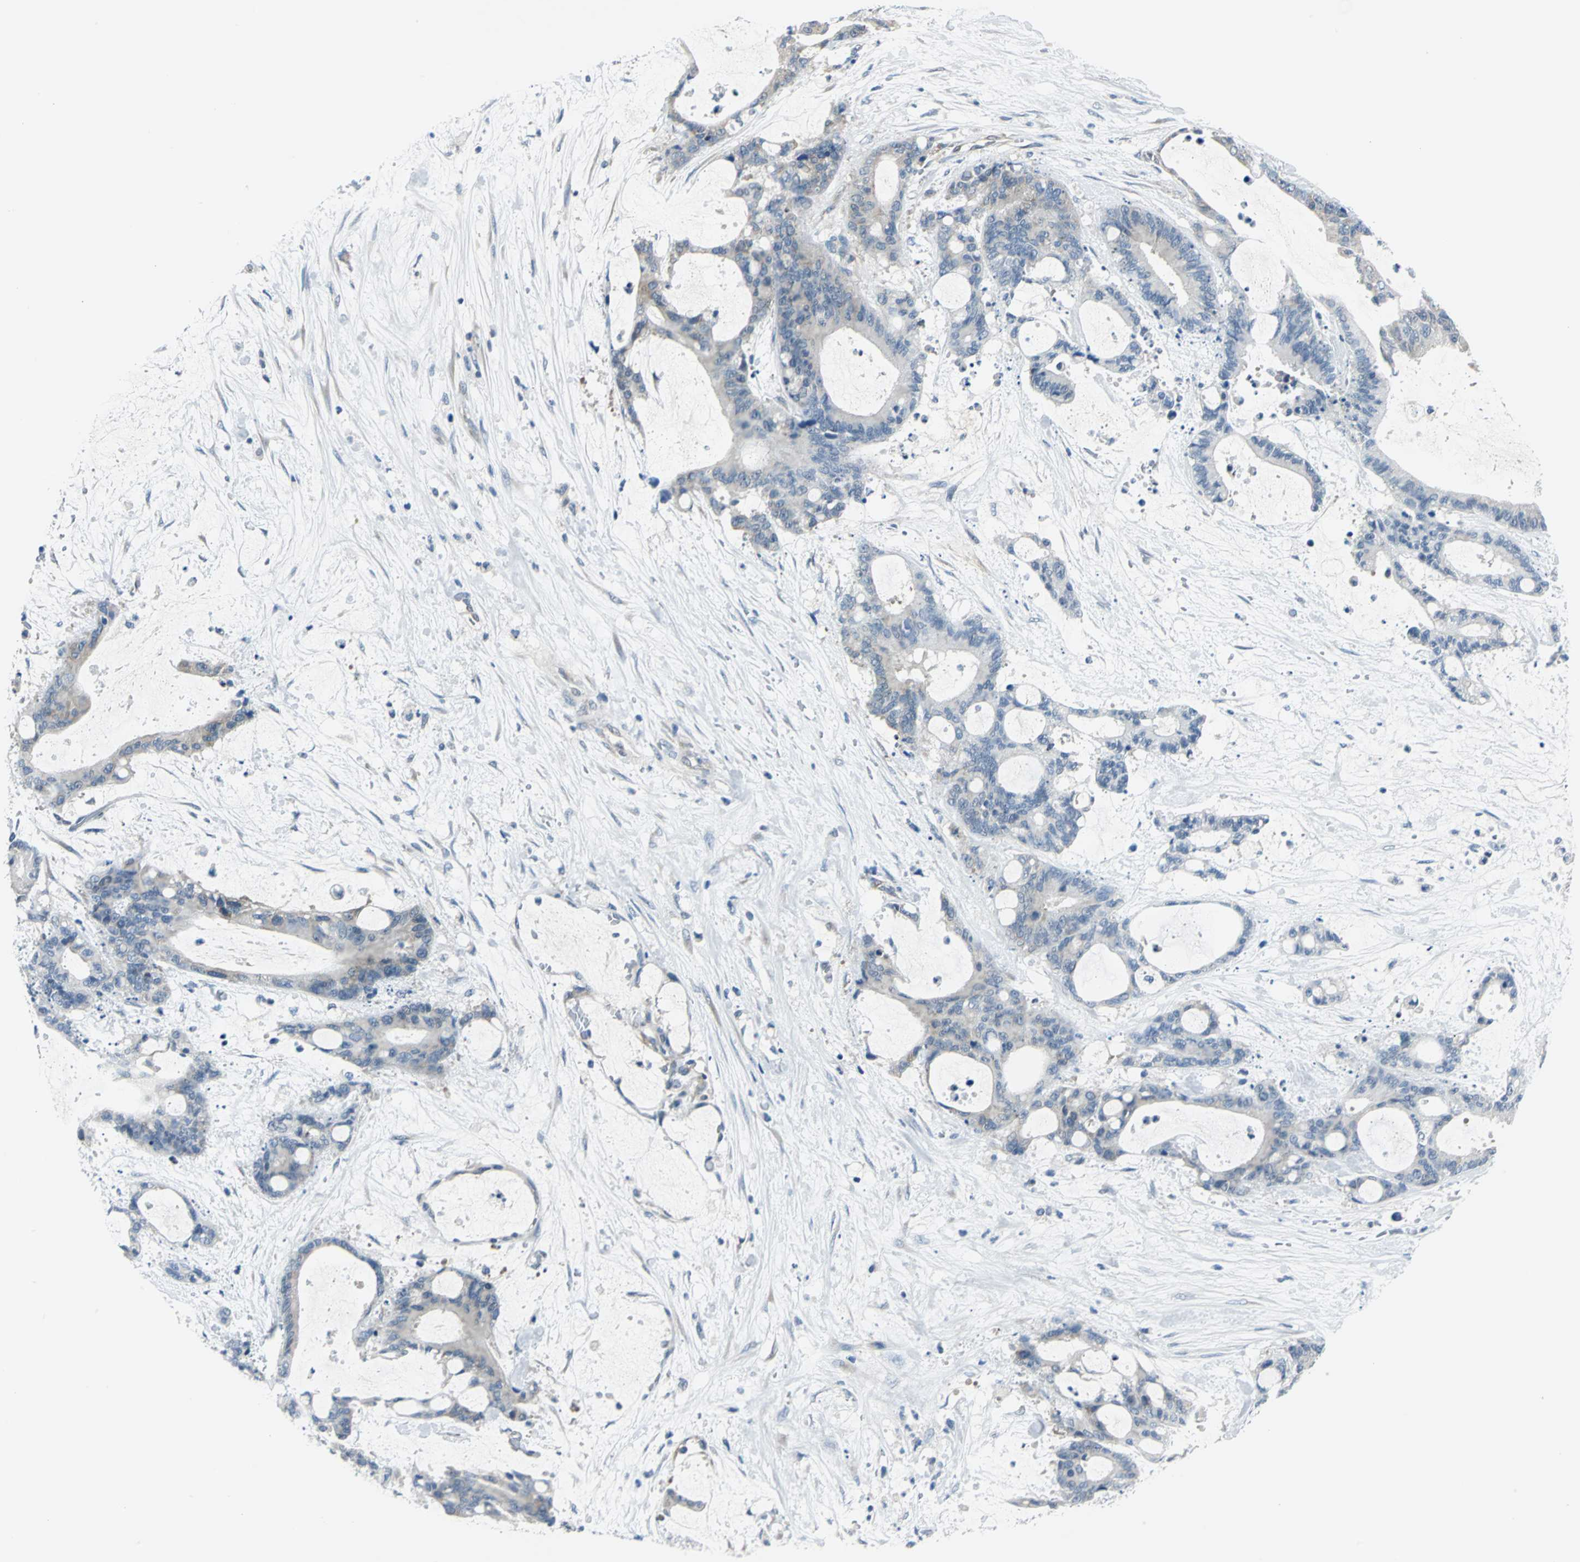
{"staining": {"intensity": "weak", "quantity": "25%-75%", "location": "cytoplasmic/membranous"}, "tissue": "liver cancer", "cell_type": "Tumor cells", "image_type": "cancer", "snomed": [{"axis": "morphology", "description": "Cholangiocarcinoma"}, {"axis": "topography", "description": "Liver"}], "caption": "Immunohistochemical staining of liver cancer shows weak cytoplasmic/membranous protein expression in approximately 25%-75% of tumor cells. (Stains: DAB in brown, nuclei in blue, Microscopy: brightfield microscopy at high magnification).", "gene": "ZNF415", "patient": {"sex": "female", "age": 73}}